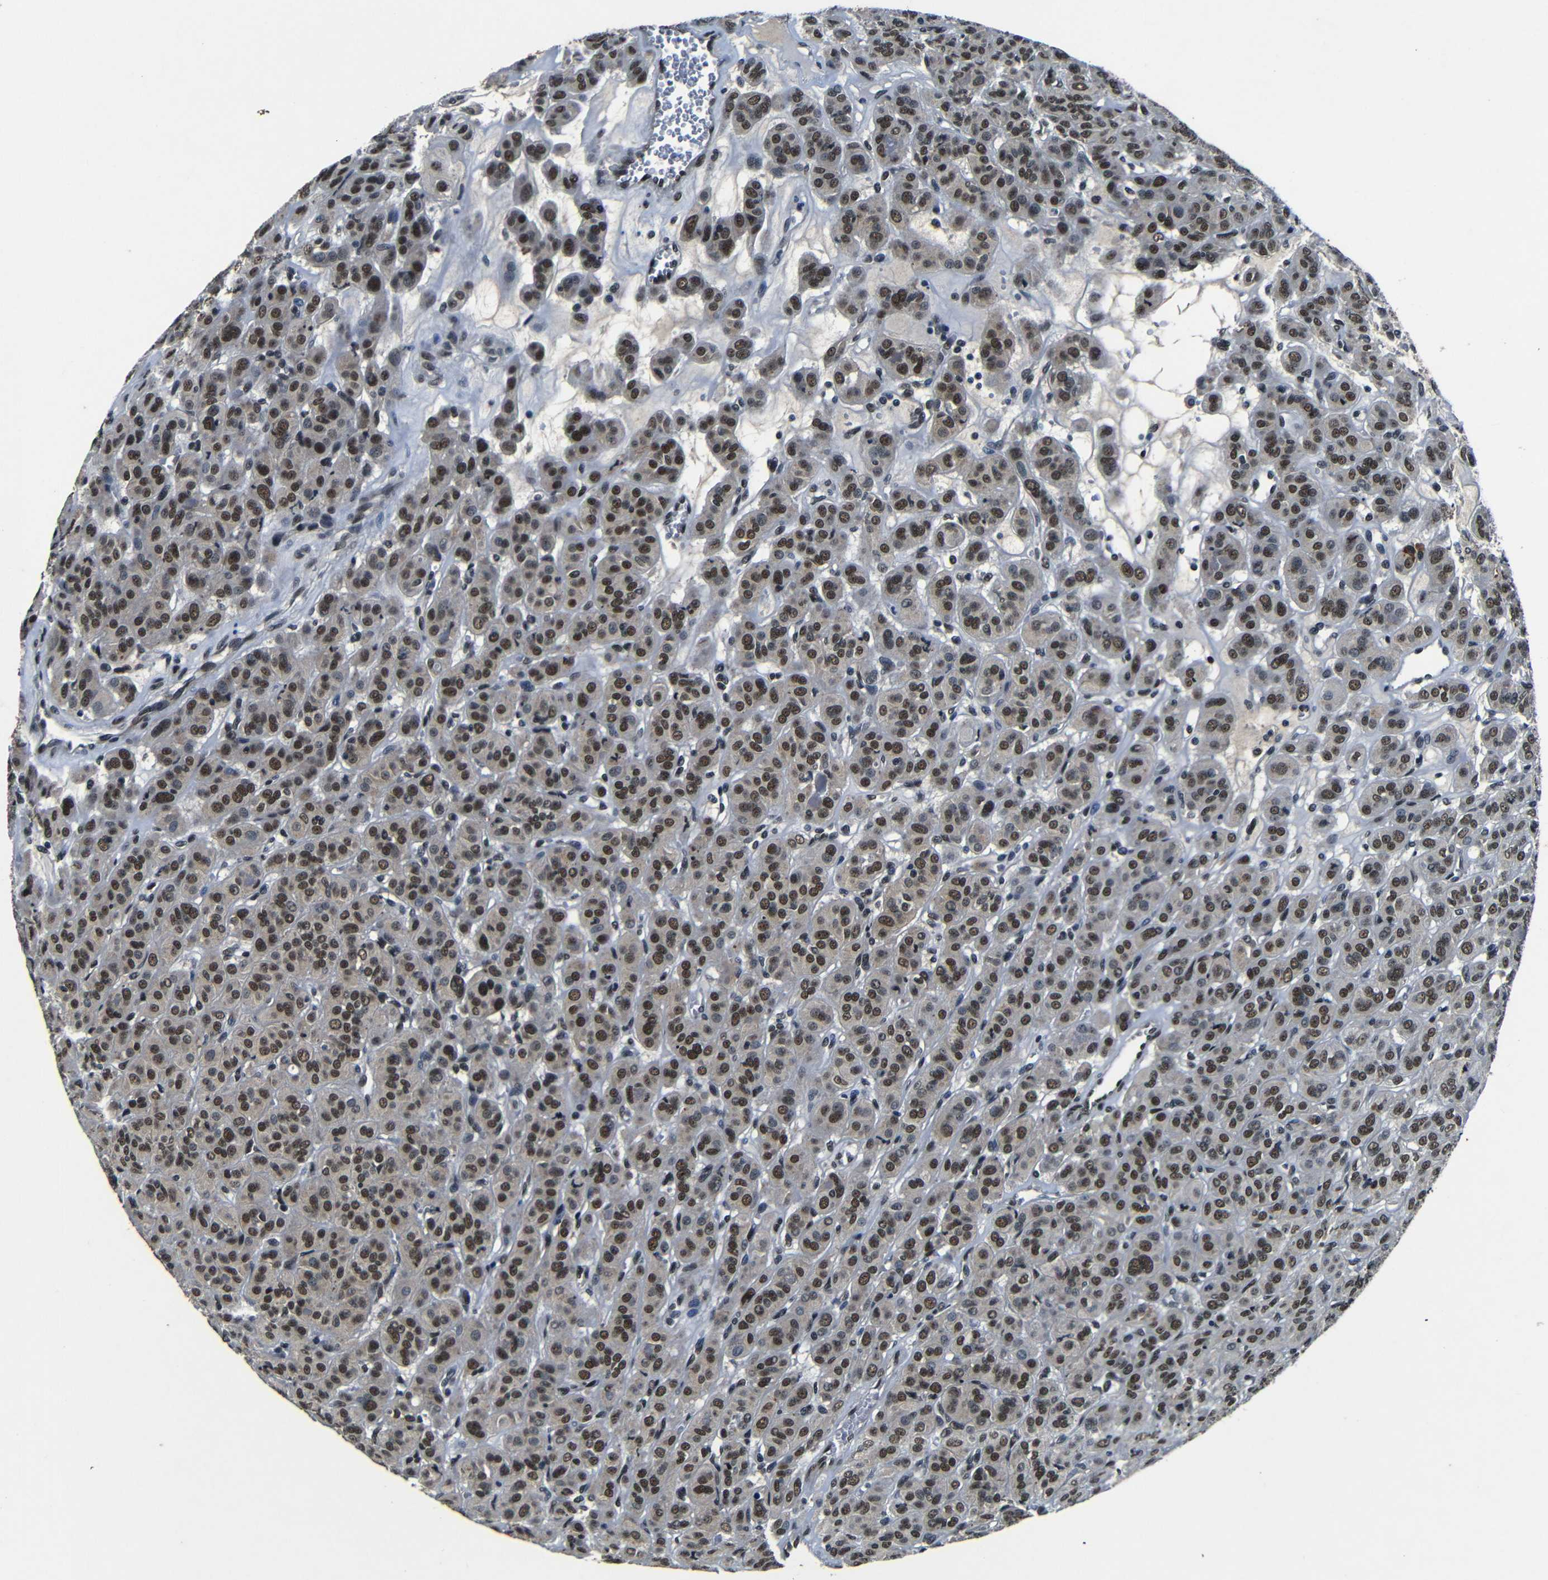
{"staining": {"intensity": "moderate", "quantity": ">75%", "location": "nuclear"}, "tissue": "thyroid cancer", "cell_type": "Tumor cells", "image_type": "cancer", "snomed": [{"axis": "morphology", "description": "Follicular adenoma carcinoma, NOS"}, {"axis": "topography", "description": "Thyroid gland"}], "caption": "Protein staining exhibits moderate nuclear staining in approximately >75% of tumor cells in thyroid cancer.", "gene": "FOXD4", "patient": {"sex": "female", "age": 71}}